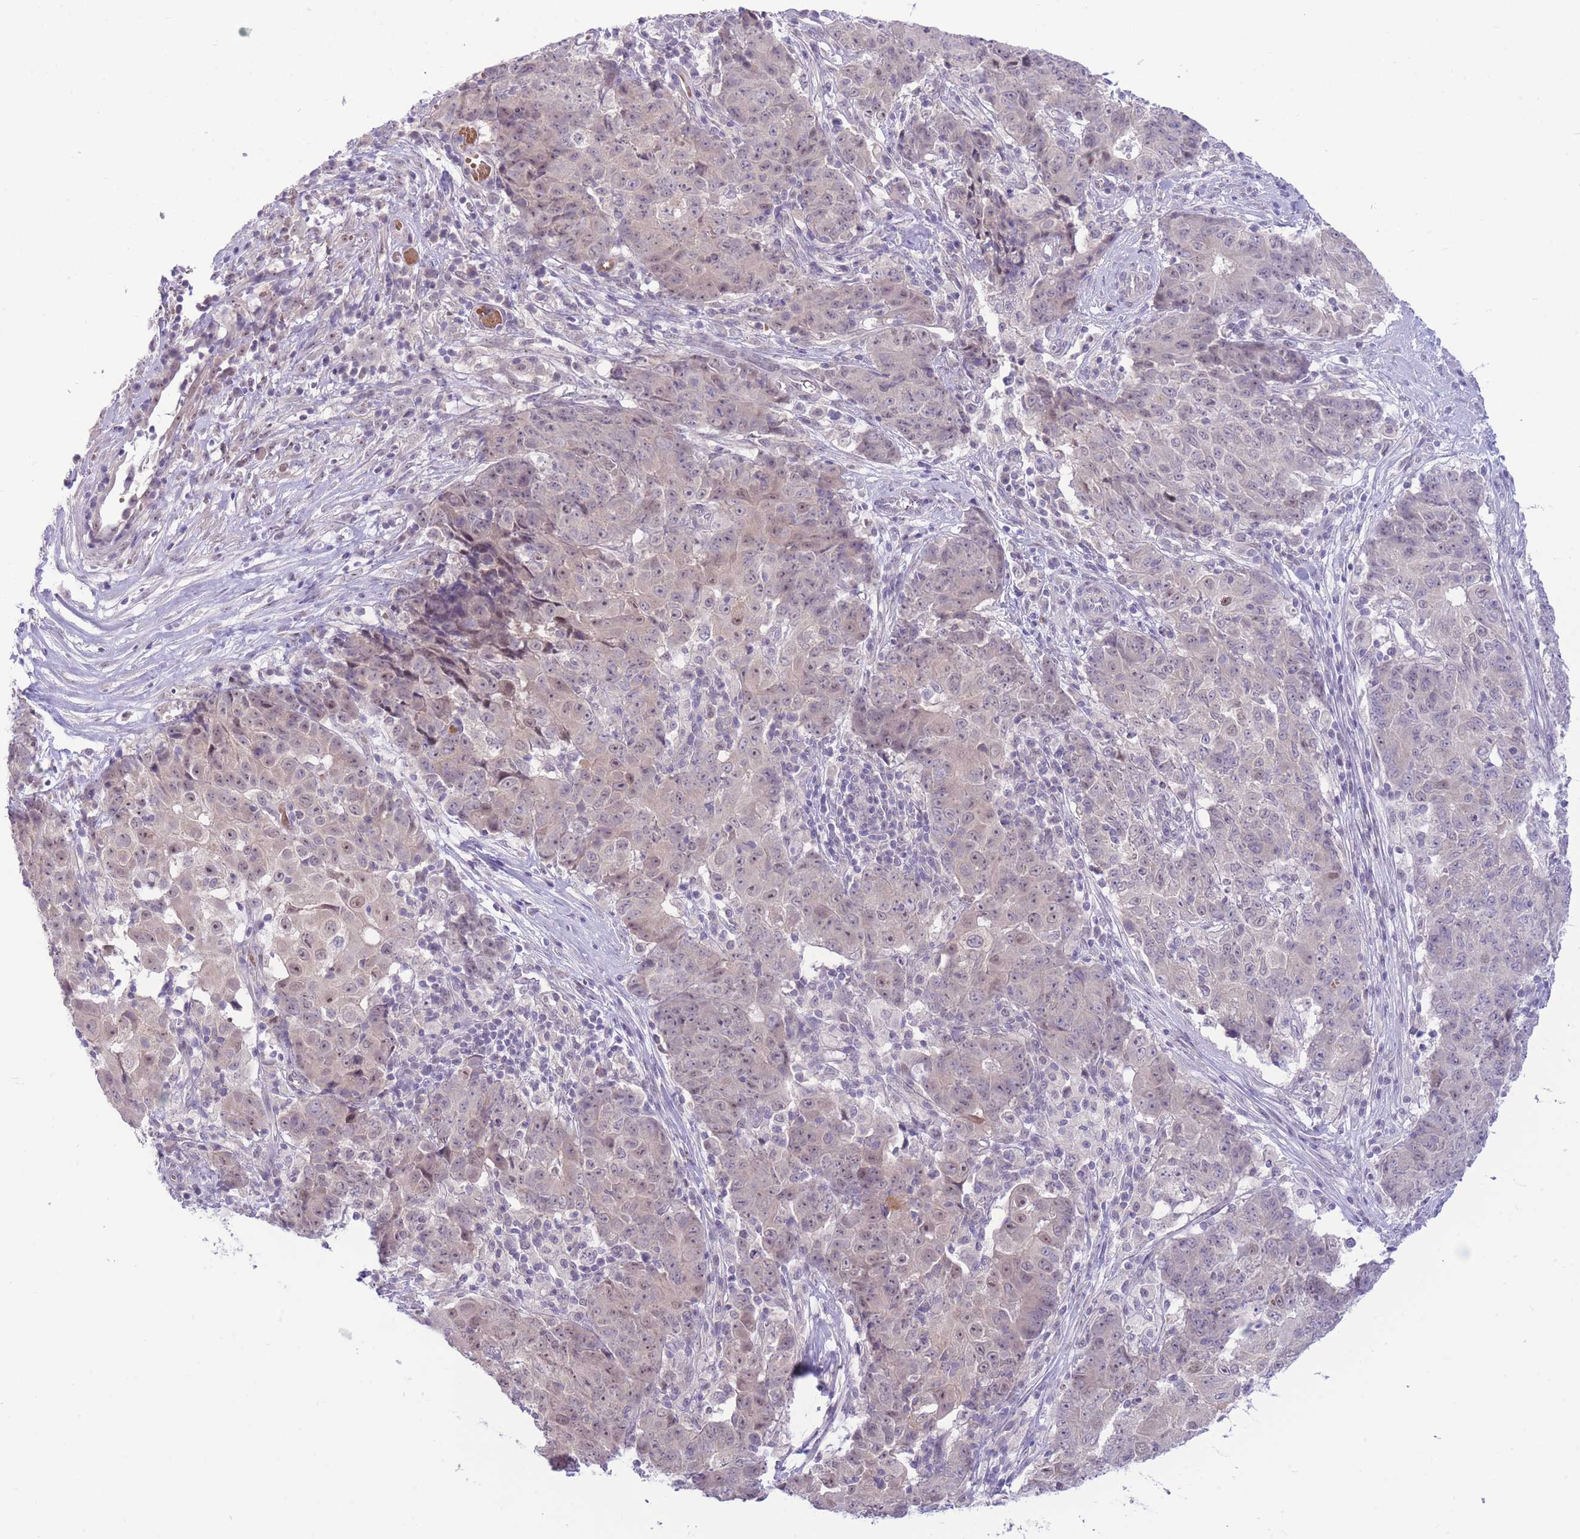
{"staining": {"intensity": "weak", "quantity": "25%-75%", "location": "nuclear"}, "tissue": "ovarian cancer", "cell_type": "Tumor cells", "image_type": "cancer", "snomed": [{"axis": "morphology", "description": "Carcinoma, endometroid"}, {"axis": "topography", "description": "Ovary"}], "caption": "High-power microscopy captured an immunohistochemistry (IHC) photomicrograph of ovarian cancer, revealing weak nuclear expression in approximately 25%-75% of tumor cells.", "gene": "FBXO46", "patient": {"sex": "female", "age": 42}}